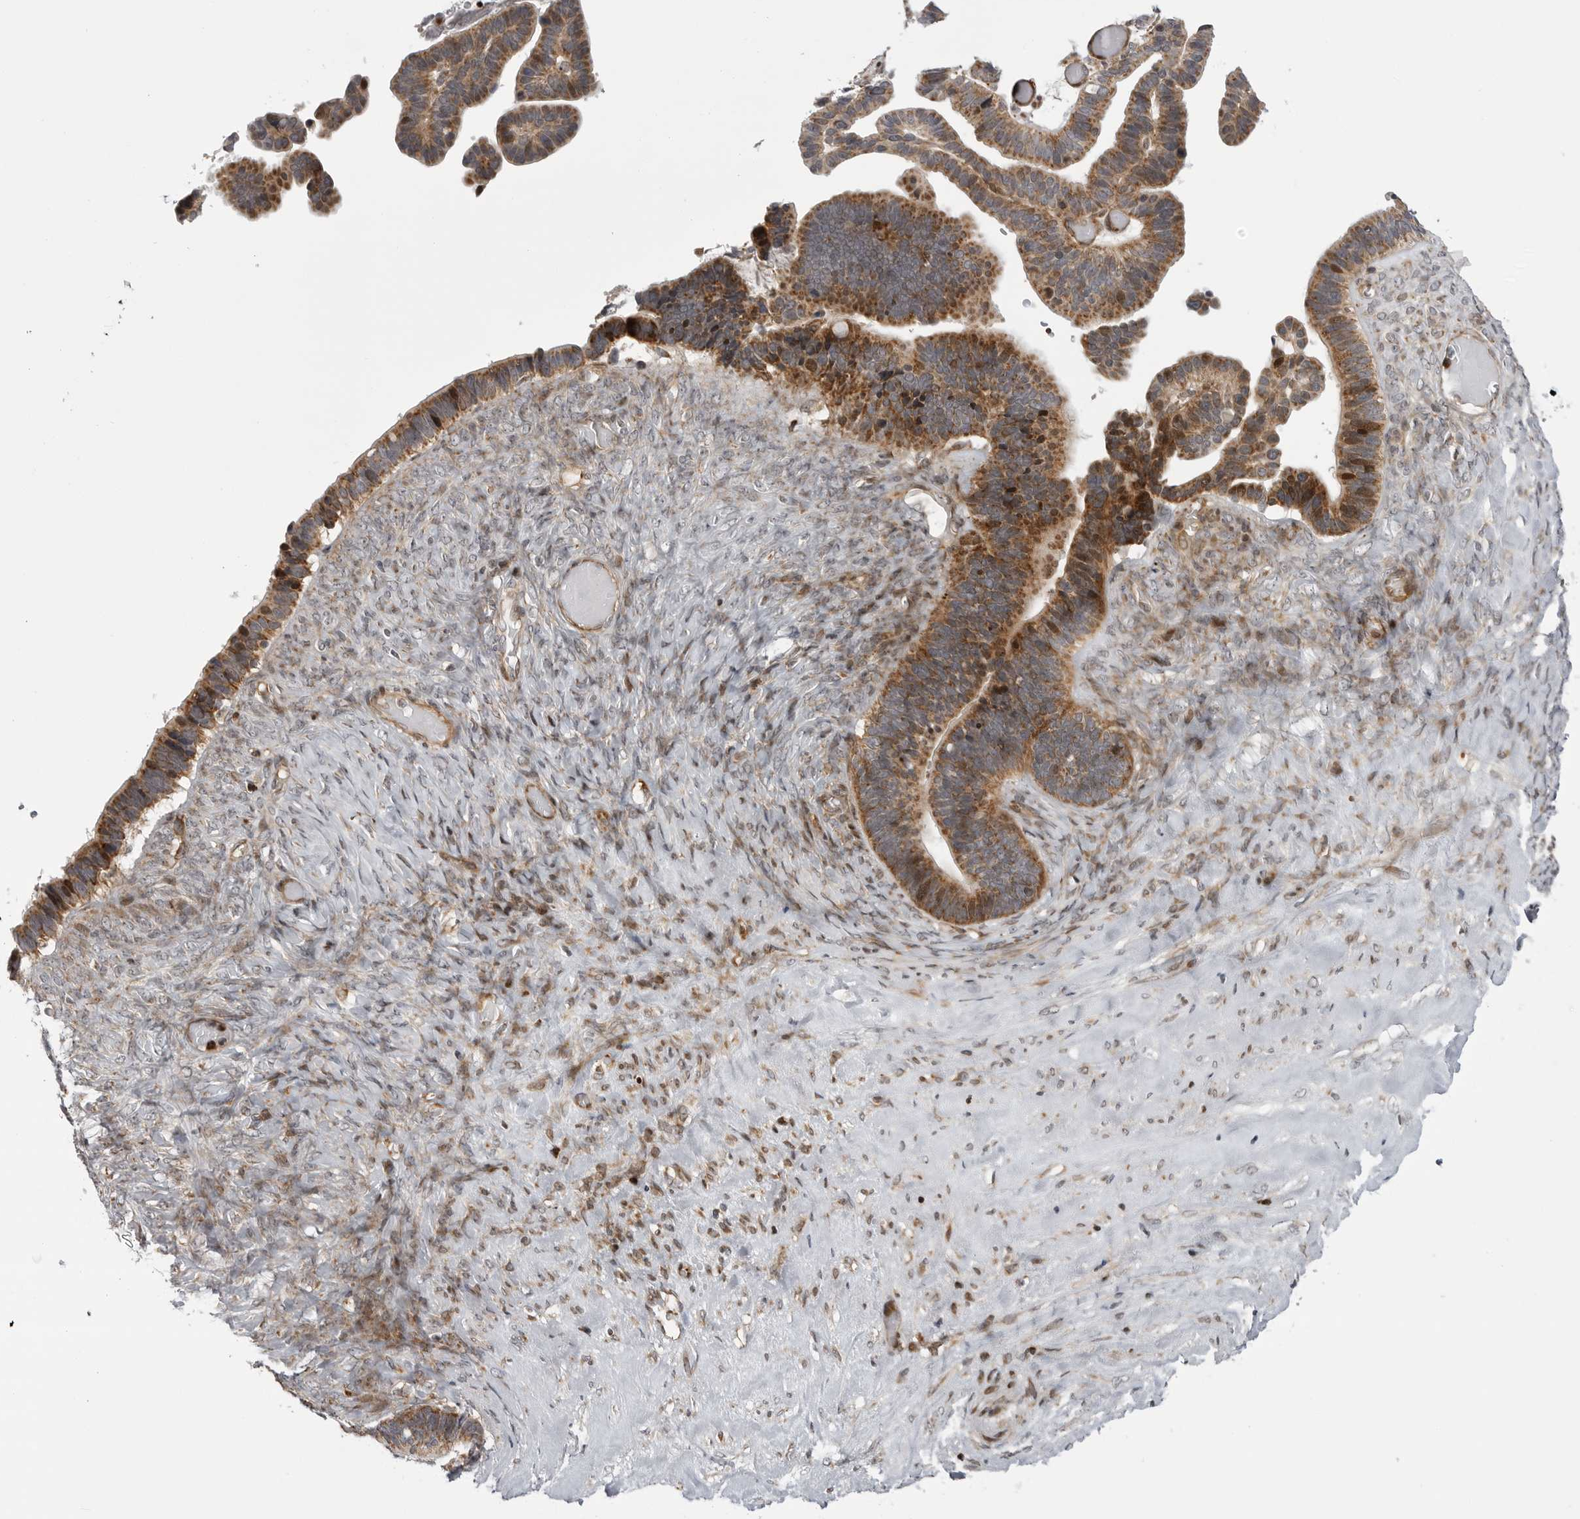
{"staining": {"intensity": "moderate", "quantity": ">75%", "location": "cytoplasmic/membranous"}, "tissue": "ovarian cancer", "cell_type": "Tumor cells", "image_type": "cancer", "snomed": [{"axis": "morphology", "description": "Cystadenocarcinoma, serous, NOS"}, {"axis": "topography", "description": "Ovary"}], "caption": "Immunohistochemistry (IHC) photomicrograph of neoplastic tissue: human serous cystadenocarcinoma (ovarian) stained using immunohistochemistry demonstrates medium levels of moderate protein expression localized specifically in the cytoplasmic/membranous of tumor cells, appearing as a cytoplasmic/membranous brown color.", "gene": "ABL1", "patient": {"sex": "female", "age": 56}}